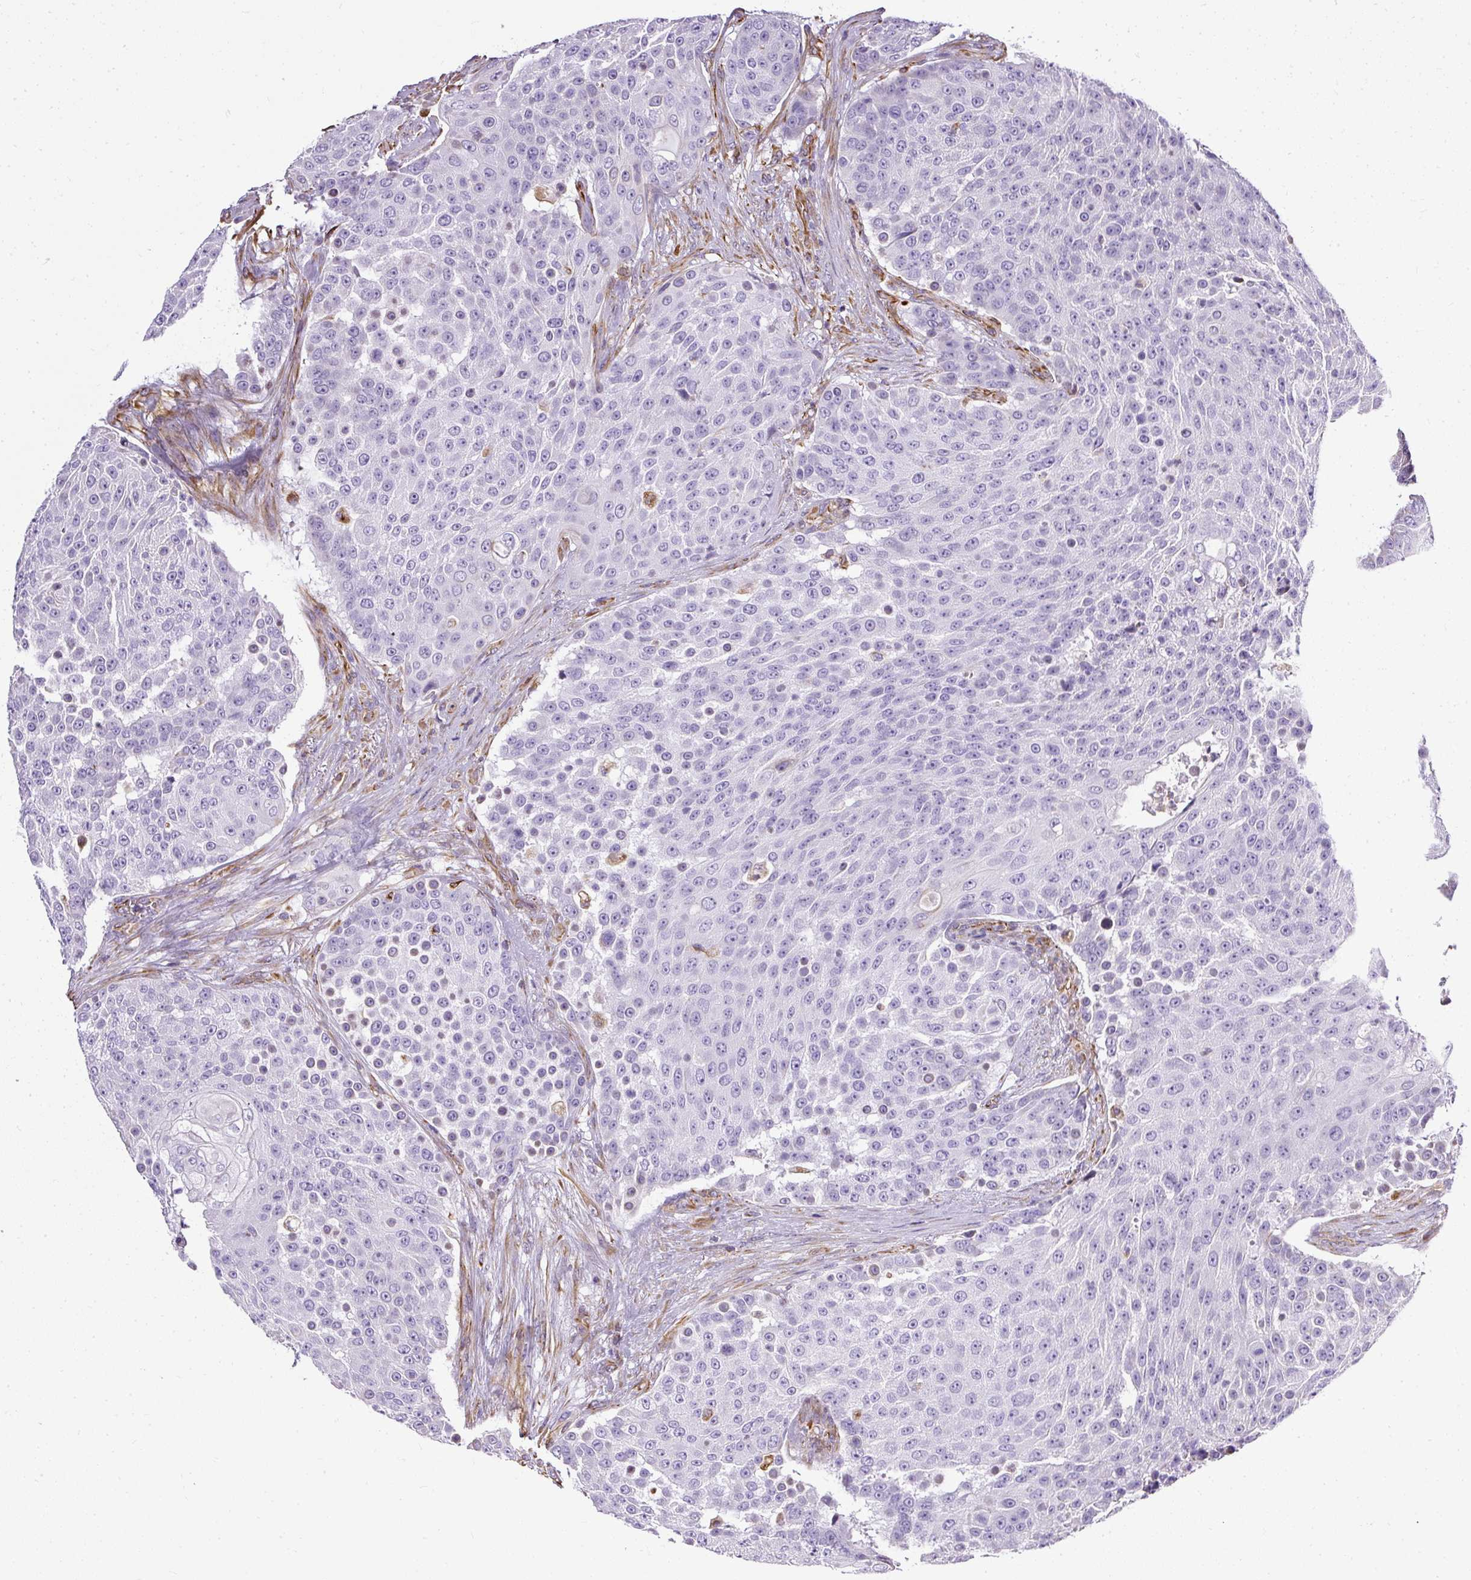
{"staining": {"intensity": "negative", "quantity": "none", "location": "none"}, "tissue": "urothelial cancer", "cell_type": "Tumor cells", "image_type": "cancer", "snomed": [{"axis": "morphology", "description": "Urothelial carcinoma, High grade"}, {"axis": "topography", "description": "Urinary bladder"}], "caption": "An immunohistochemistry photomicrograph of high-grade urothelial carcinoma is shown. There is no staining in tumor cells of high-grade urothelial carcinoma.", "gene": "PLS1", "patient": {"sex": "female", "age": 63}}